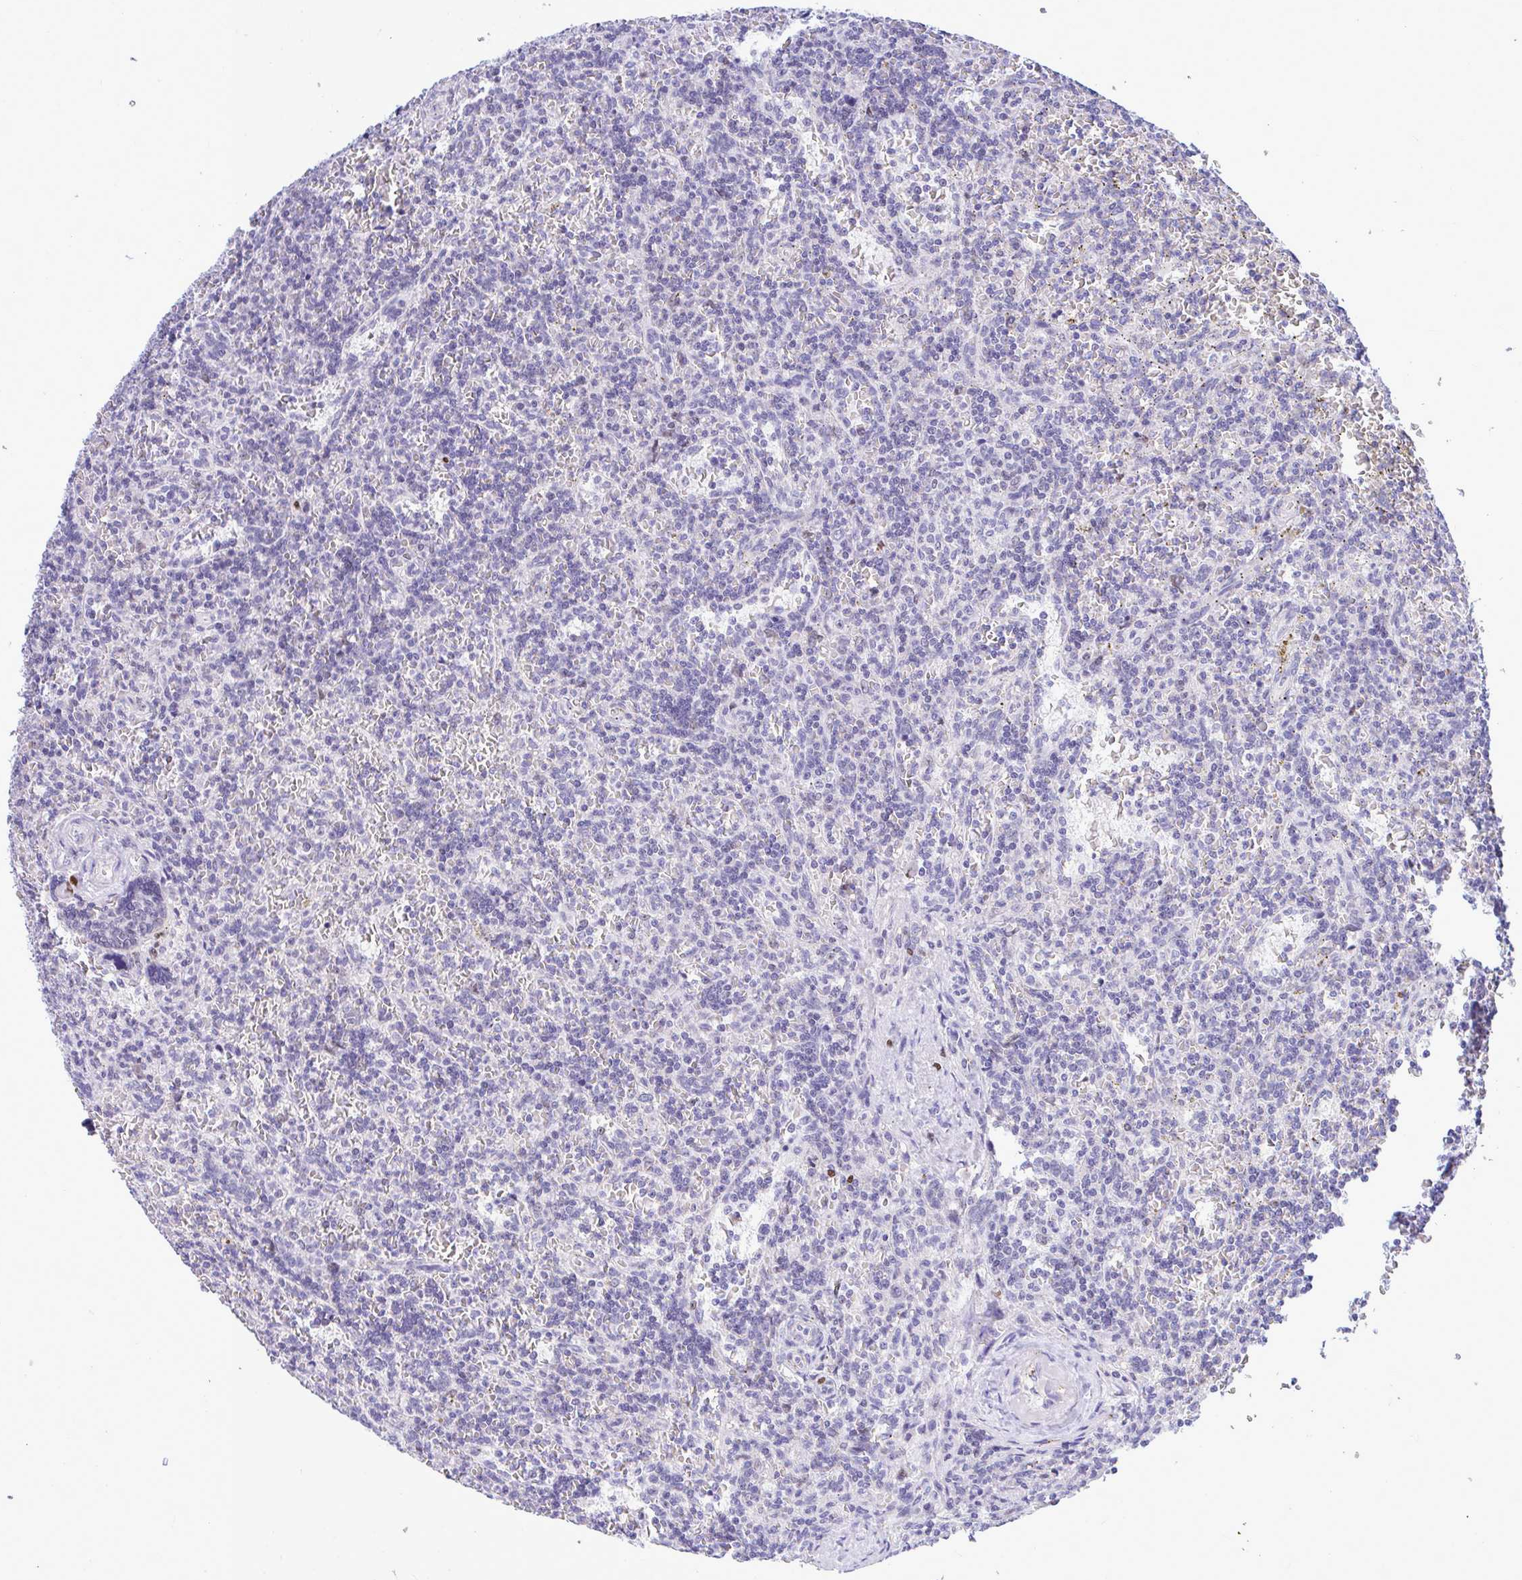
{"staining": {"intensity": "negative", "quantity": "none", "location": "none"}, "tissue": "lymphoma", "cell_type": "Tumor cells", "image_type": "cancer", "snomed": [{"axis": "morphology", "description": "Malignant lymphoma, non-Hodgkin's type, Low grade"}, {"axis": "topography", "description": "Spleen"}], "caption": "Immunohistochemistry of malignant lymphoma, non-Hodgkin's type (low-grade) demonstrates no staining in tumor cells.", "gene": "SLC25A51", "patient": {"sex": "male", "age": 73}}